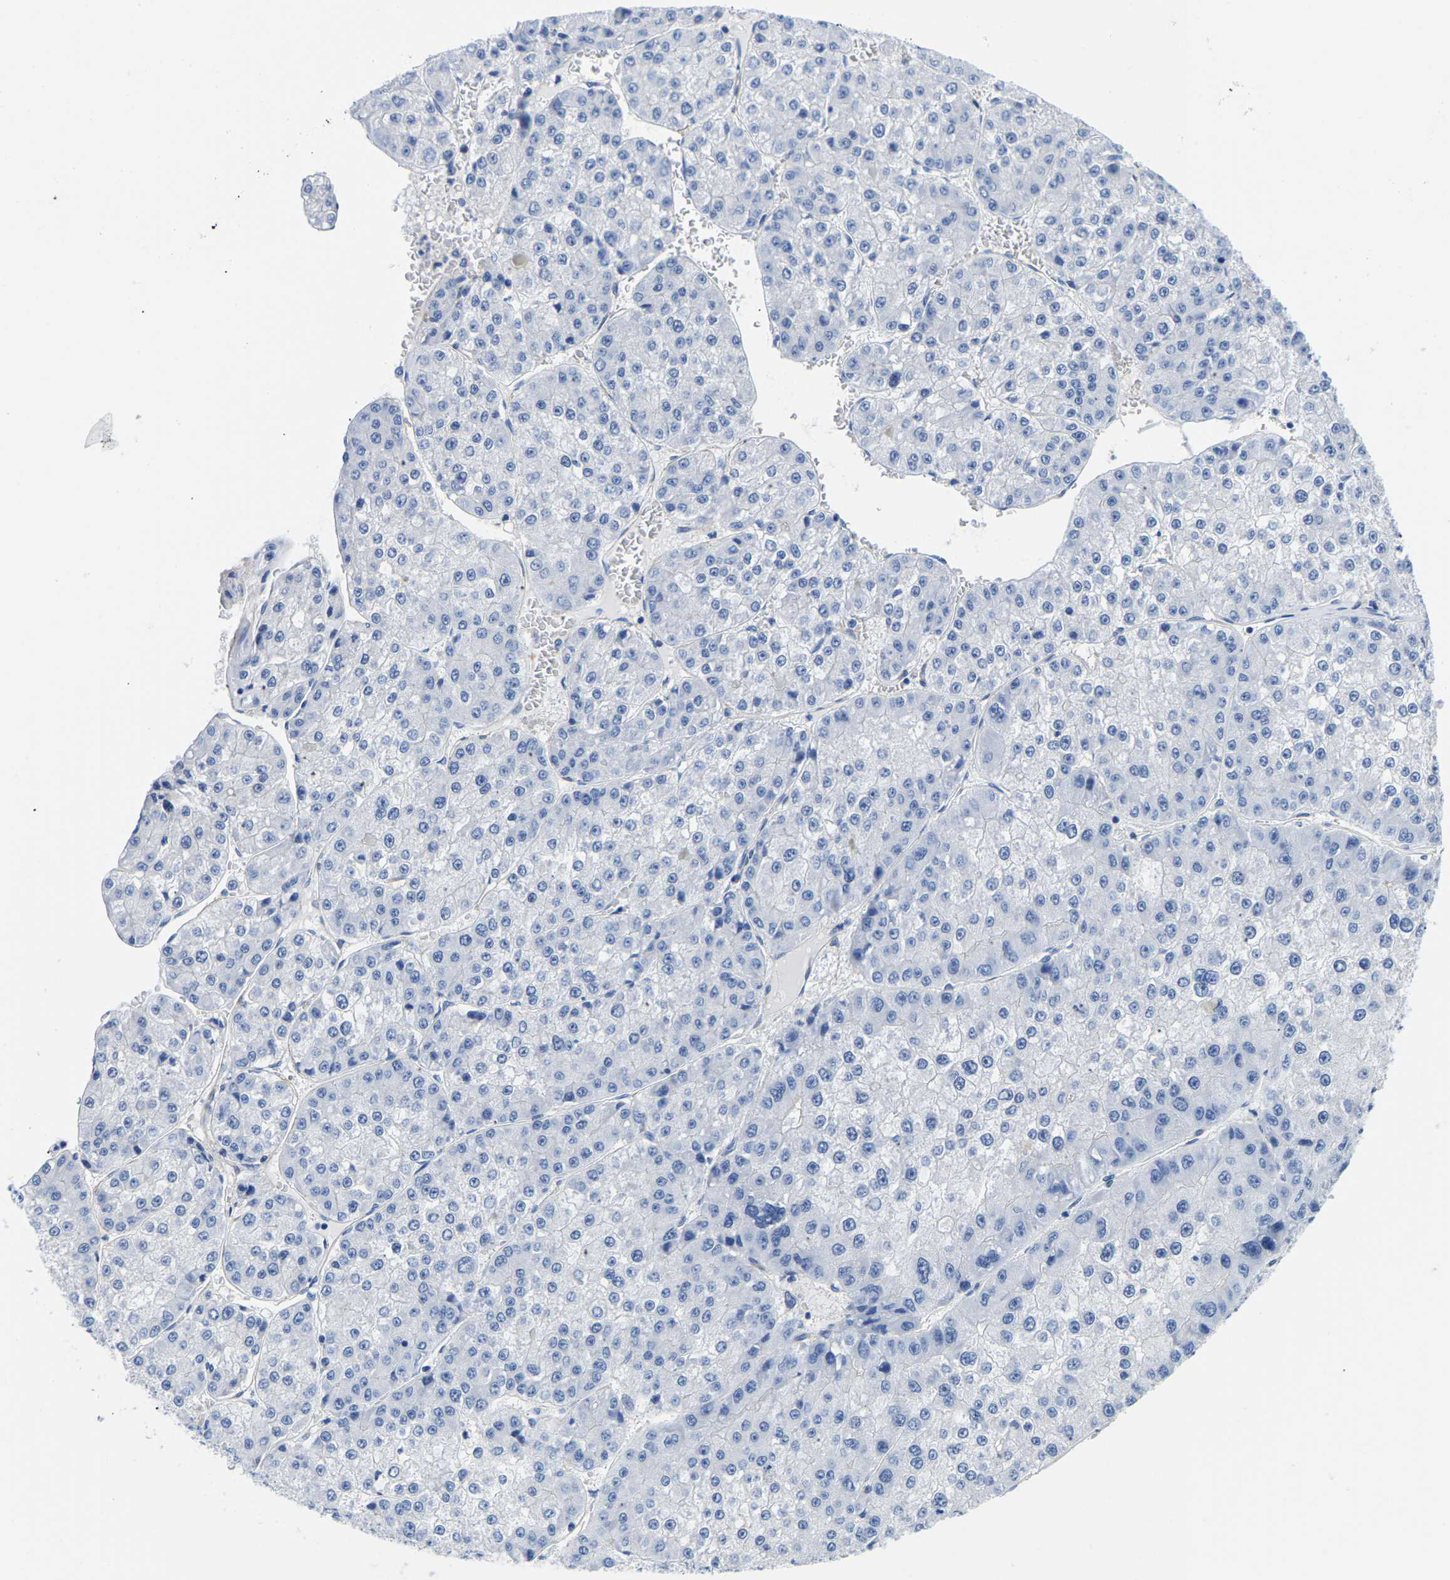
{"staining": {"intensity": "negative", "quantity": "none", "location": "none"}, "tissue": "liver cancer", "cell_type": "Tumor cells", "image_type": "cancer", "snomed": [{"axis": "morphology", "description": "Carcinoma, Hepatocellular, NOS"}, {"axis": "topography", "description": "Liver"}], "caption": "Human liver cancer stained for a protein using immunohistochemistry (IHC) displays no staining in tumor cells.", "gene": "UPK3A", "patient": {"sex": "female", "age": 73}}